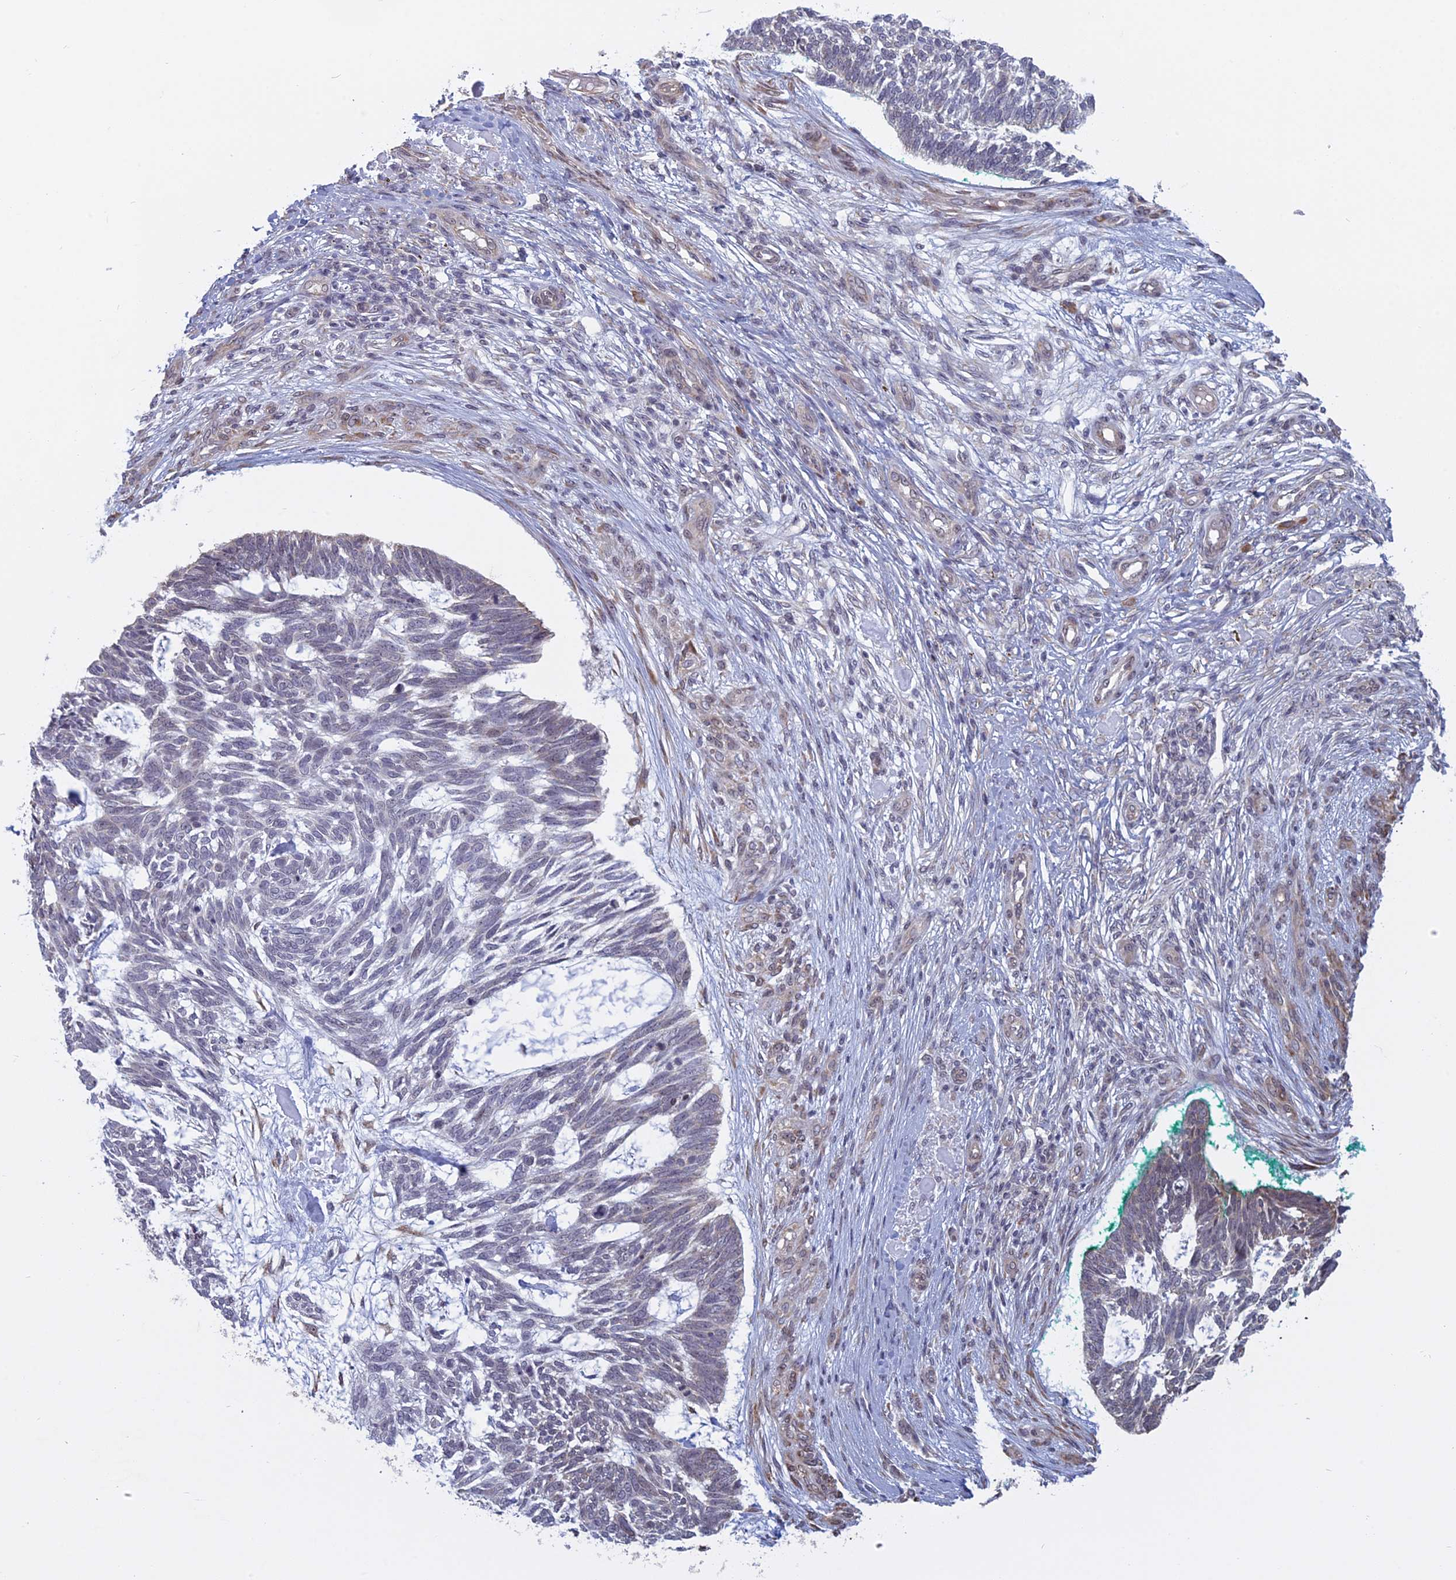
{"staining": {"intensity": "negative", "quantity": "none", "location": "none"}, "tissue": "skin cancer", "cell_type": "Tumor cells", "image_type": "cancer", "snomed": [{"axis": "morphology", "description": "Basal cell carcinoma"}, {"axis": "topography", "description": "Skin"}], "caption": "DAB immunohistochemical staining of human skin cancer (basal cell carcinoma) reveals no significant expression in tumor cells. The staining is performed using DAB brown chromogen with nuclei counter-stained in using hematoxylin.", "gene": "RPS19BP1", "patient": {"sex": "male", "age": 88}}